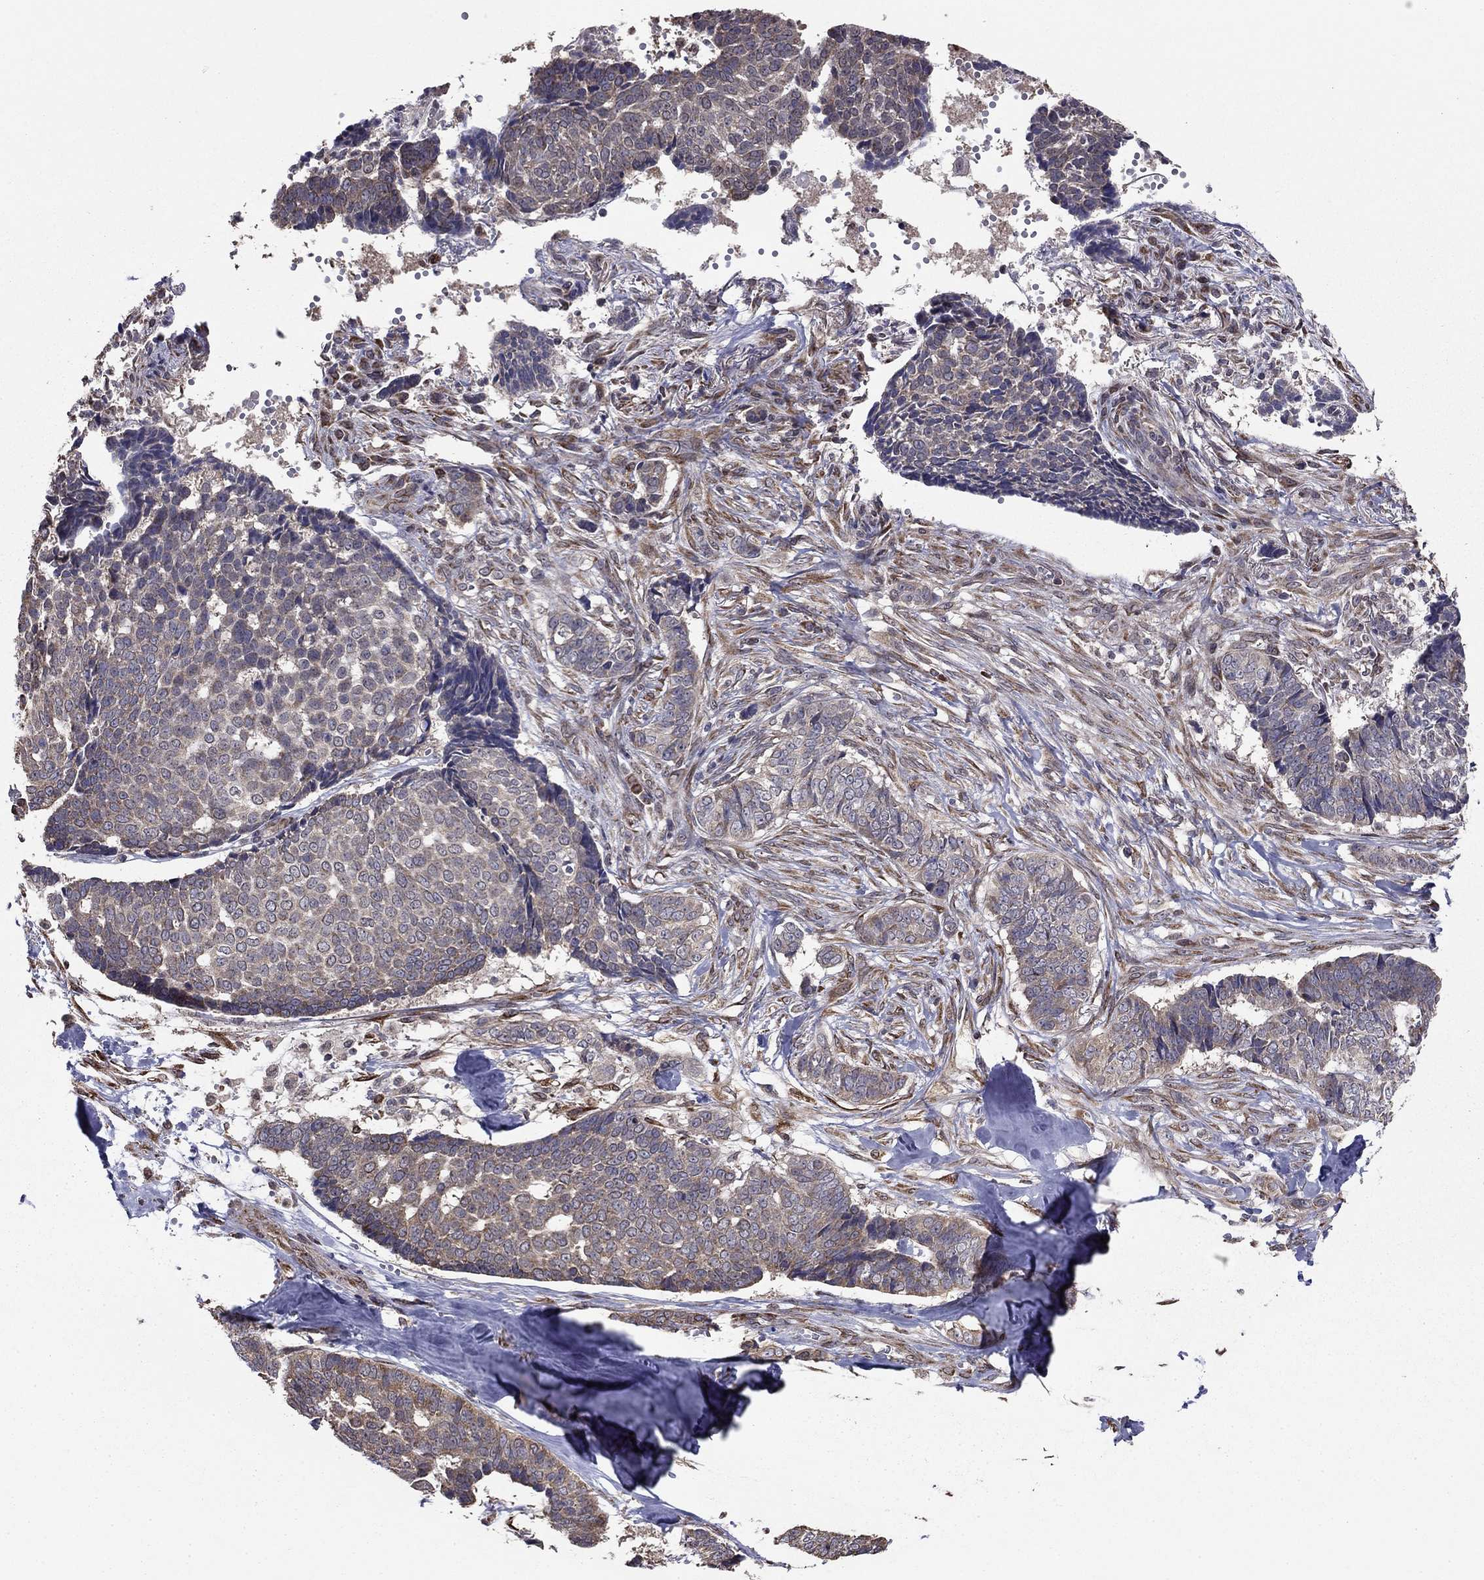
{"staining": {"intensity": "negative", "quantity": "none", "location": "none"}, "tissue": "skin cancer", "cell_type": "Tumor cells", "image_type": "cancer", "snomed": [{"axis": "morphology", "description": "Basal cell carcinoma"}, {"axis": "topography", "description": "Skin"}], "caption": "An immunohistochemistry image of skin basal cell carcinoma is shown. There is no staining in tumor cells of skin basal cell carcinoma.", "gene": "NKIRAS1", "patient": {"sex": "male", "age": 86}}